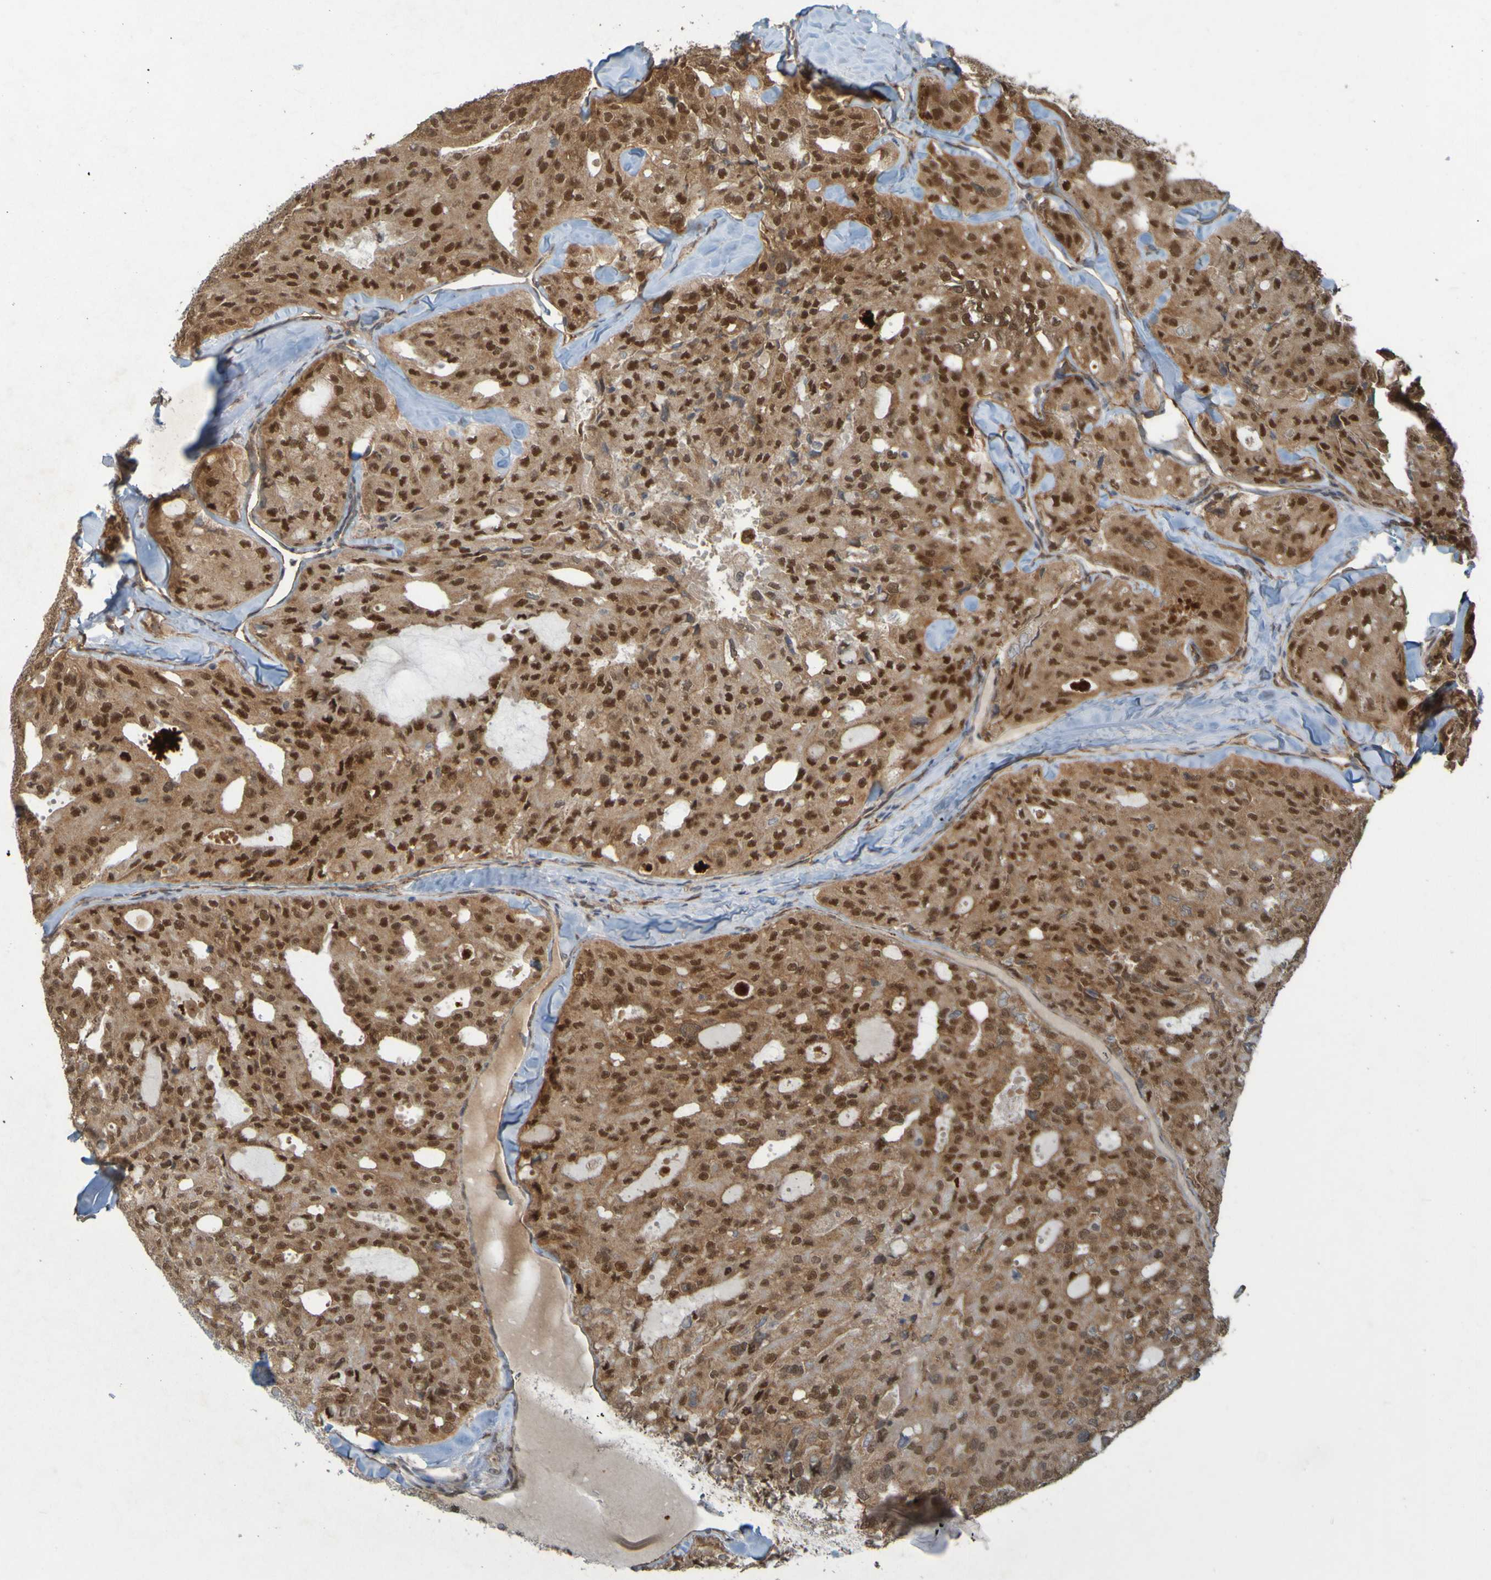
{"staining": {"intensity": "strong", "quantity": ">75%", "location": "cytoplasmic/membranous,nuclear"}, "tissue": "thyroid cancer", "cell_type": "Tumor cells", "image_type": "cancer", "snomed": [{"axis": "morphology", "description": "Follicular adenoma carcinoma, NOS"}, {"axis": "topography", "description": "Thyroid gland"}], "caption": "Approximately >75% of tumor cells in thyroid cancer (follicular adenoma carcinoma) demonstrate strong cytoplasmic/membranous and nuclear protein positivity as visualized by brown immunohistochemical staining.", "gene": "MCPH1", "patient": {"sex": "male", "age": 75}}